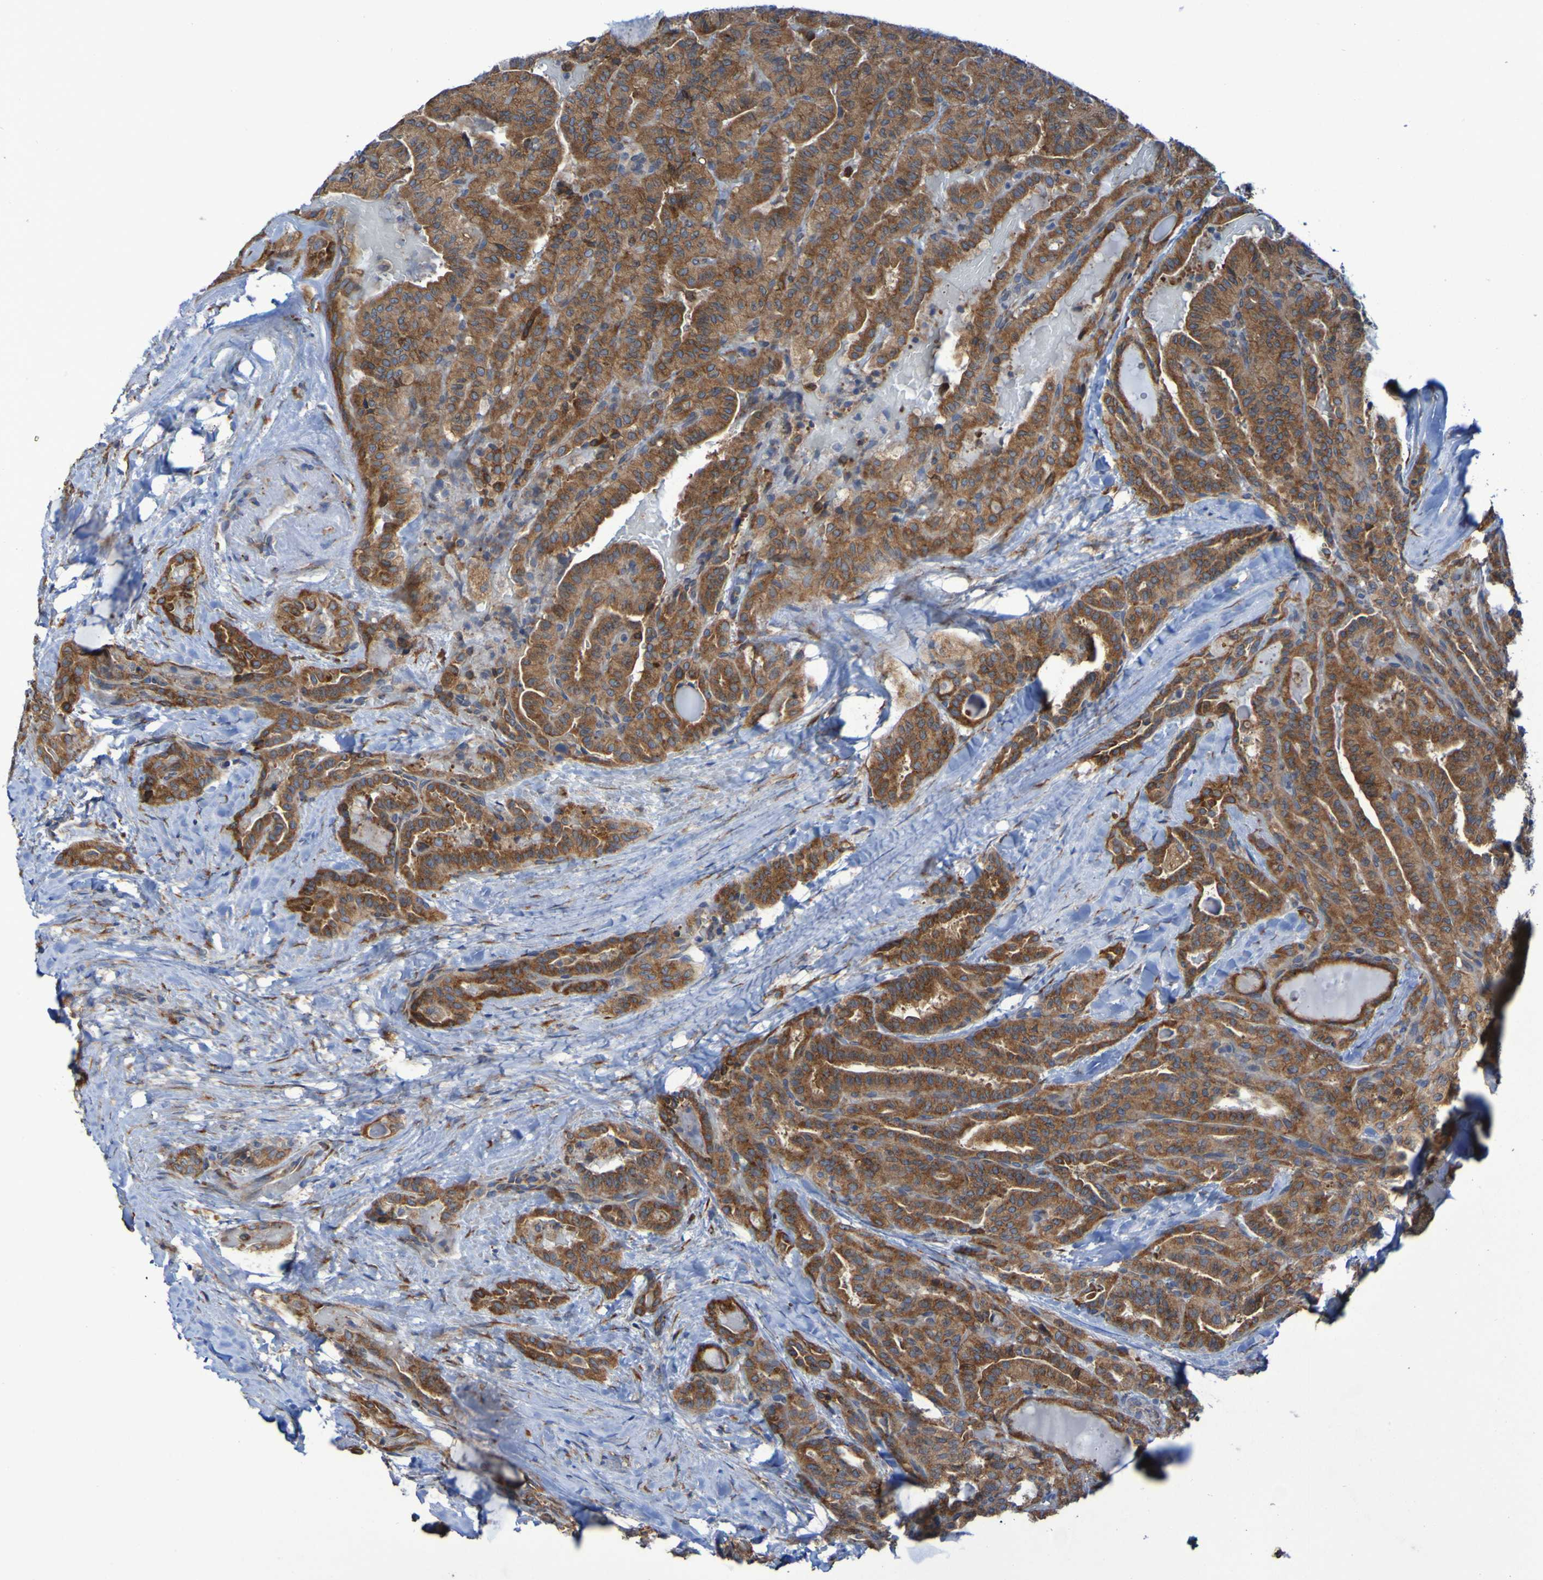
{"staining": {"intensity": "moderate", "quantity": ">75%", "location": "cytoplasmic/membranous"}, "tissue": "thyroid cancer", "cell_type": "Tumor cells", "image_type": "cancer", "snomed": [{"axis": "morphology", "description": "Papillary adenocarcinoma, NOS"}, {"axis": "topography", "description": "Thyroid gland"}], "caption": "Human thyroid cancer (papillary adenocarcinoma) stained for a protein (brown) reveals moderate cytoplasmic/membranous positive positivity in approximately >75% of tumor cells.", "gene": "FKBP3", "patient": {"sex": "male", "age": 77}}